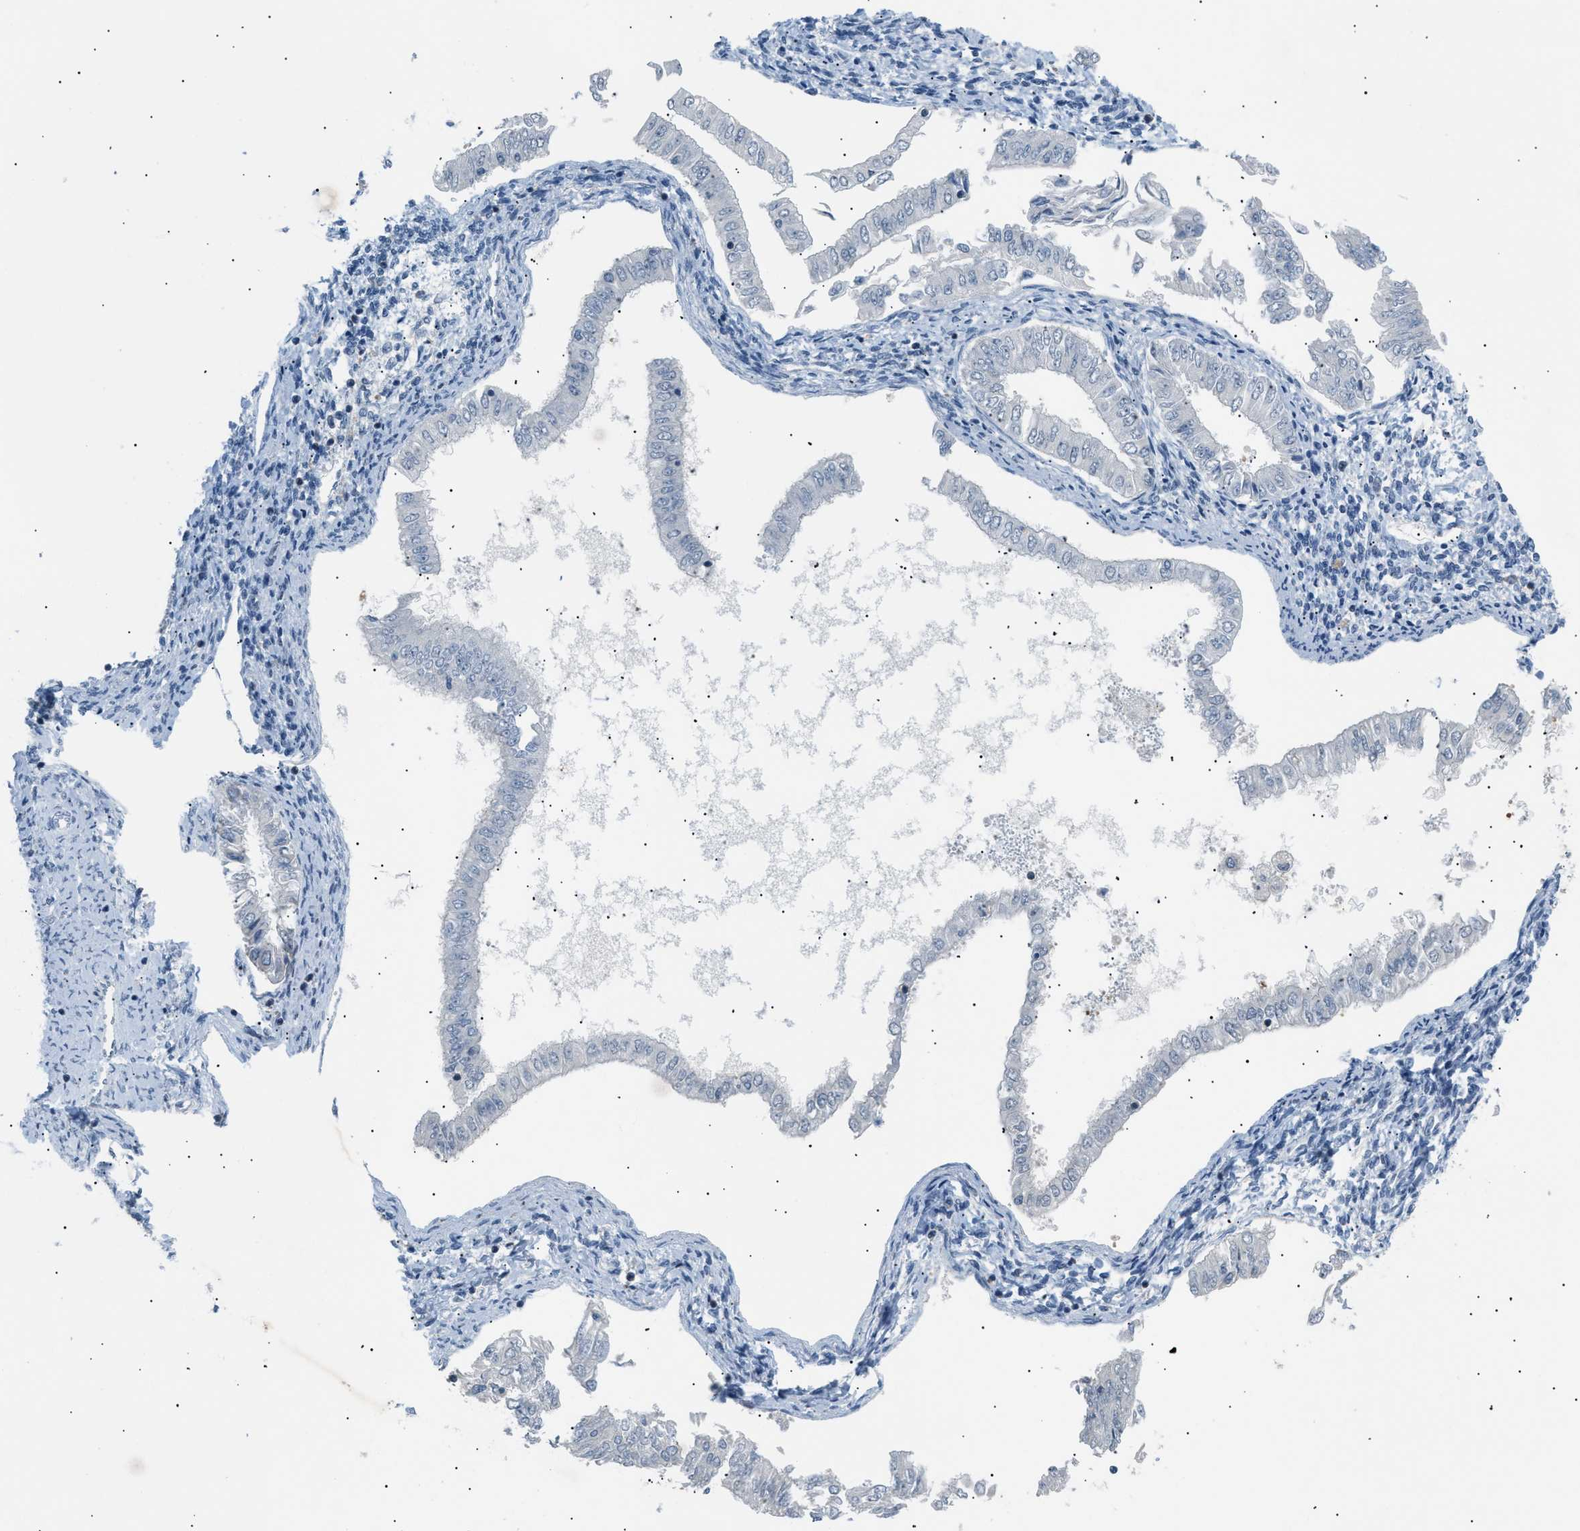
{"staining": {"intensity": "negative", "quantity": "none", "location": "none"}, "tissue": "endometrial cancer", "cell_type": "Tumor cells", "image_type": "cancer", "snomed": [{"axis": "morphology", "description": "Adenocarcinoma, NOS"}, {"axis": "topography", "description": "Endometrium"}], "caption": "IHC micrograph of neoplastic tissue: endometrial cancer (adenocarcinoma) stained with DAB reveals no significant protein positivity in tumor cells.", "gene": "KCNC3", "patient": {"sex": "female", "age": 53}}